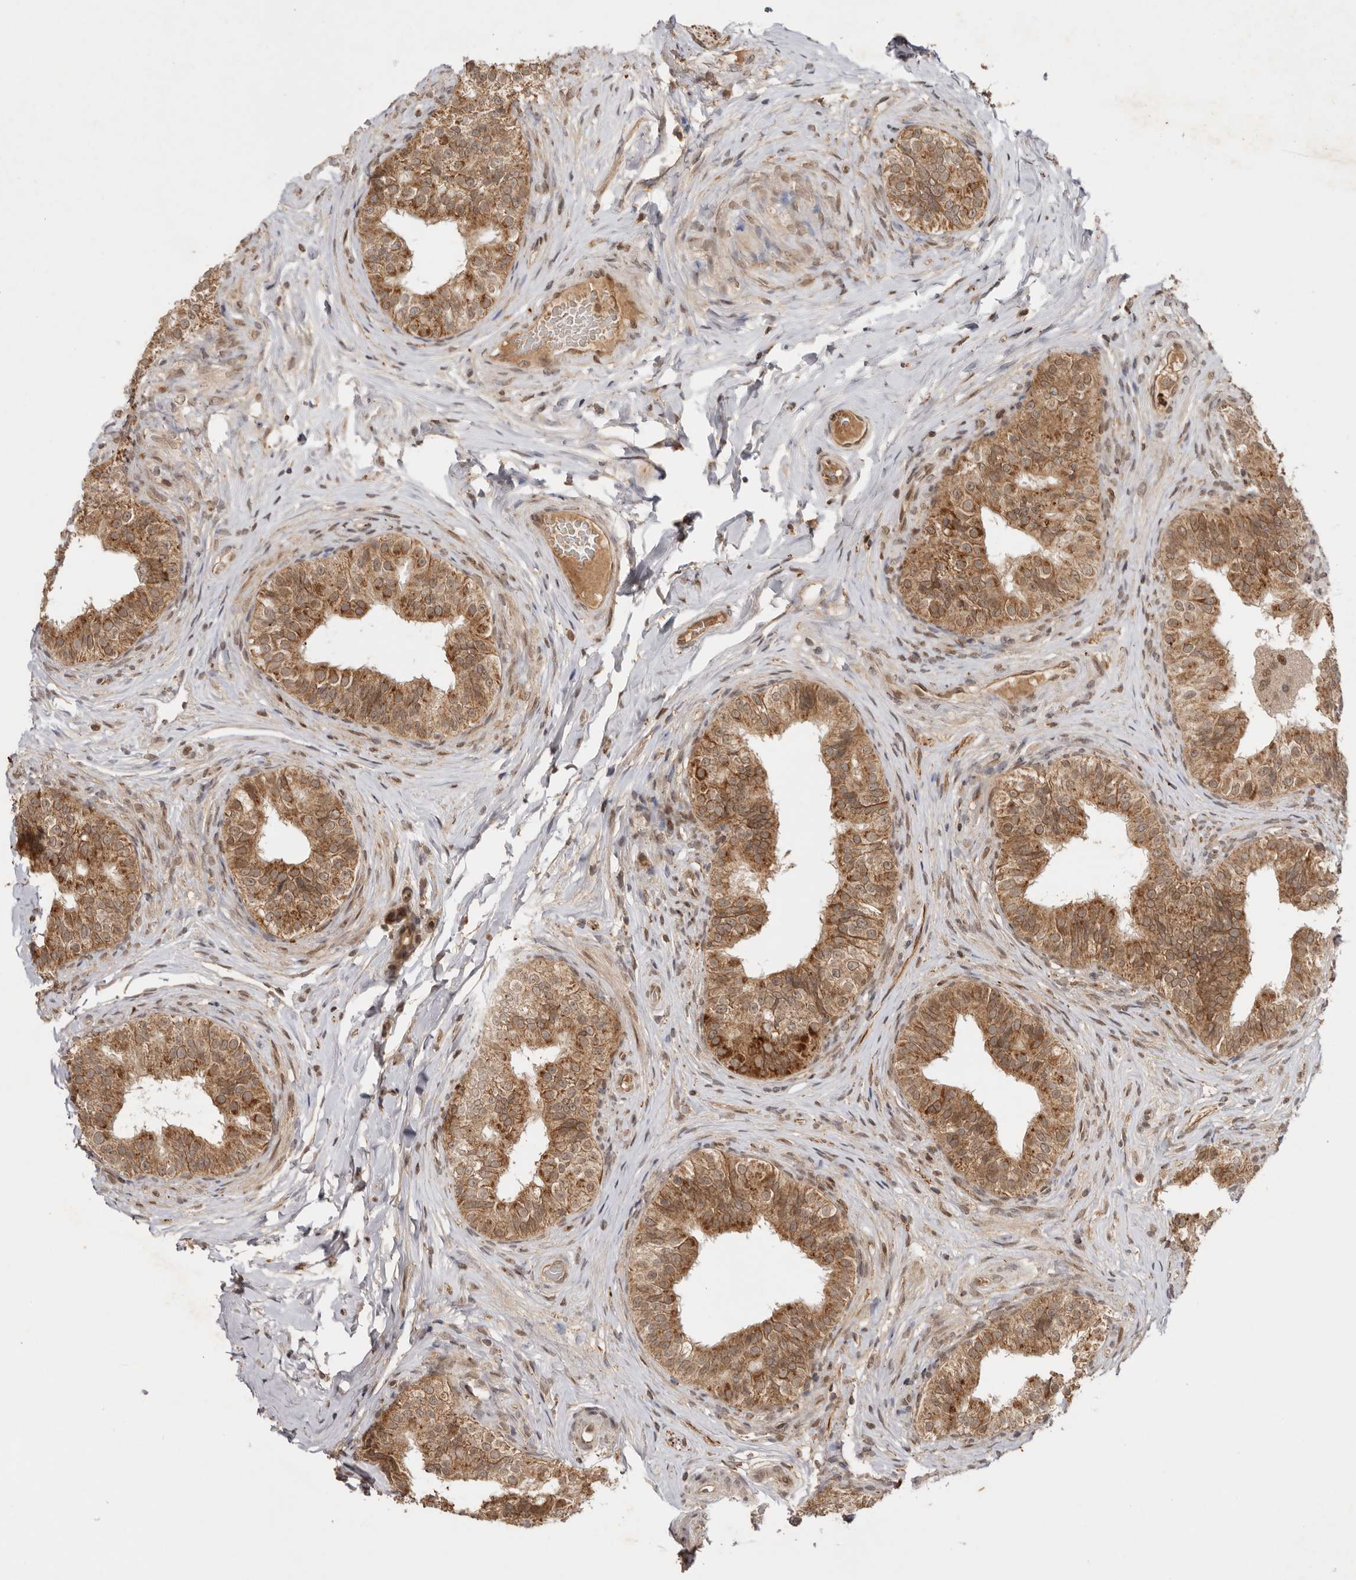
{"staining": {"intensity": "moderate", "quantity": ">75%", "location": "cytoplasmic/membranous,nuclear"}, "tissue": "epididymis", "cell_type": "Glandular cells", "image_type": "normal", "snomed": [{"axis": "morphology", "description": "Normal tissue, NOS"}, {"axis": "topography", "description": "Epididymis"}], "caption": "Epididymis stained for a protein shows moderate cytoplasmic/membranous,nuclear positivity in glandular cells. (Stains: DAB (3,3'-diaminobenzidine) in brown, nuclei in blue, Microscopy: brightfield microscopy at high magnification).", "gene": "TARS2", "patient": {"sex": "male", "age": 49}}